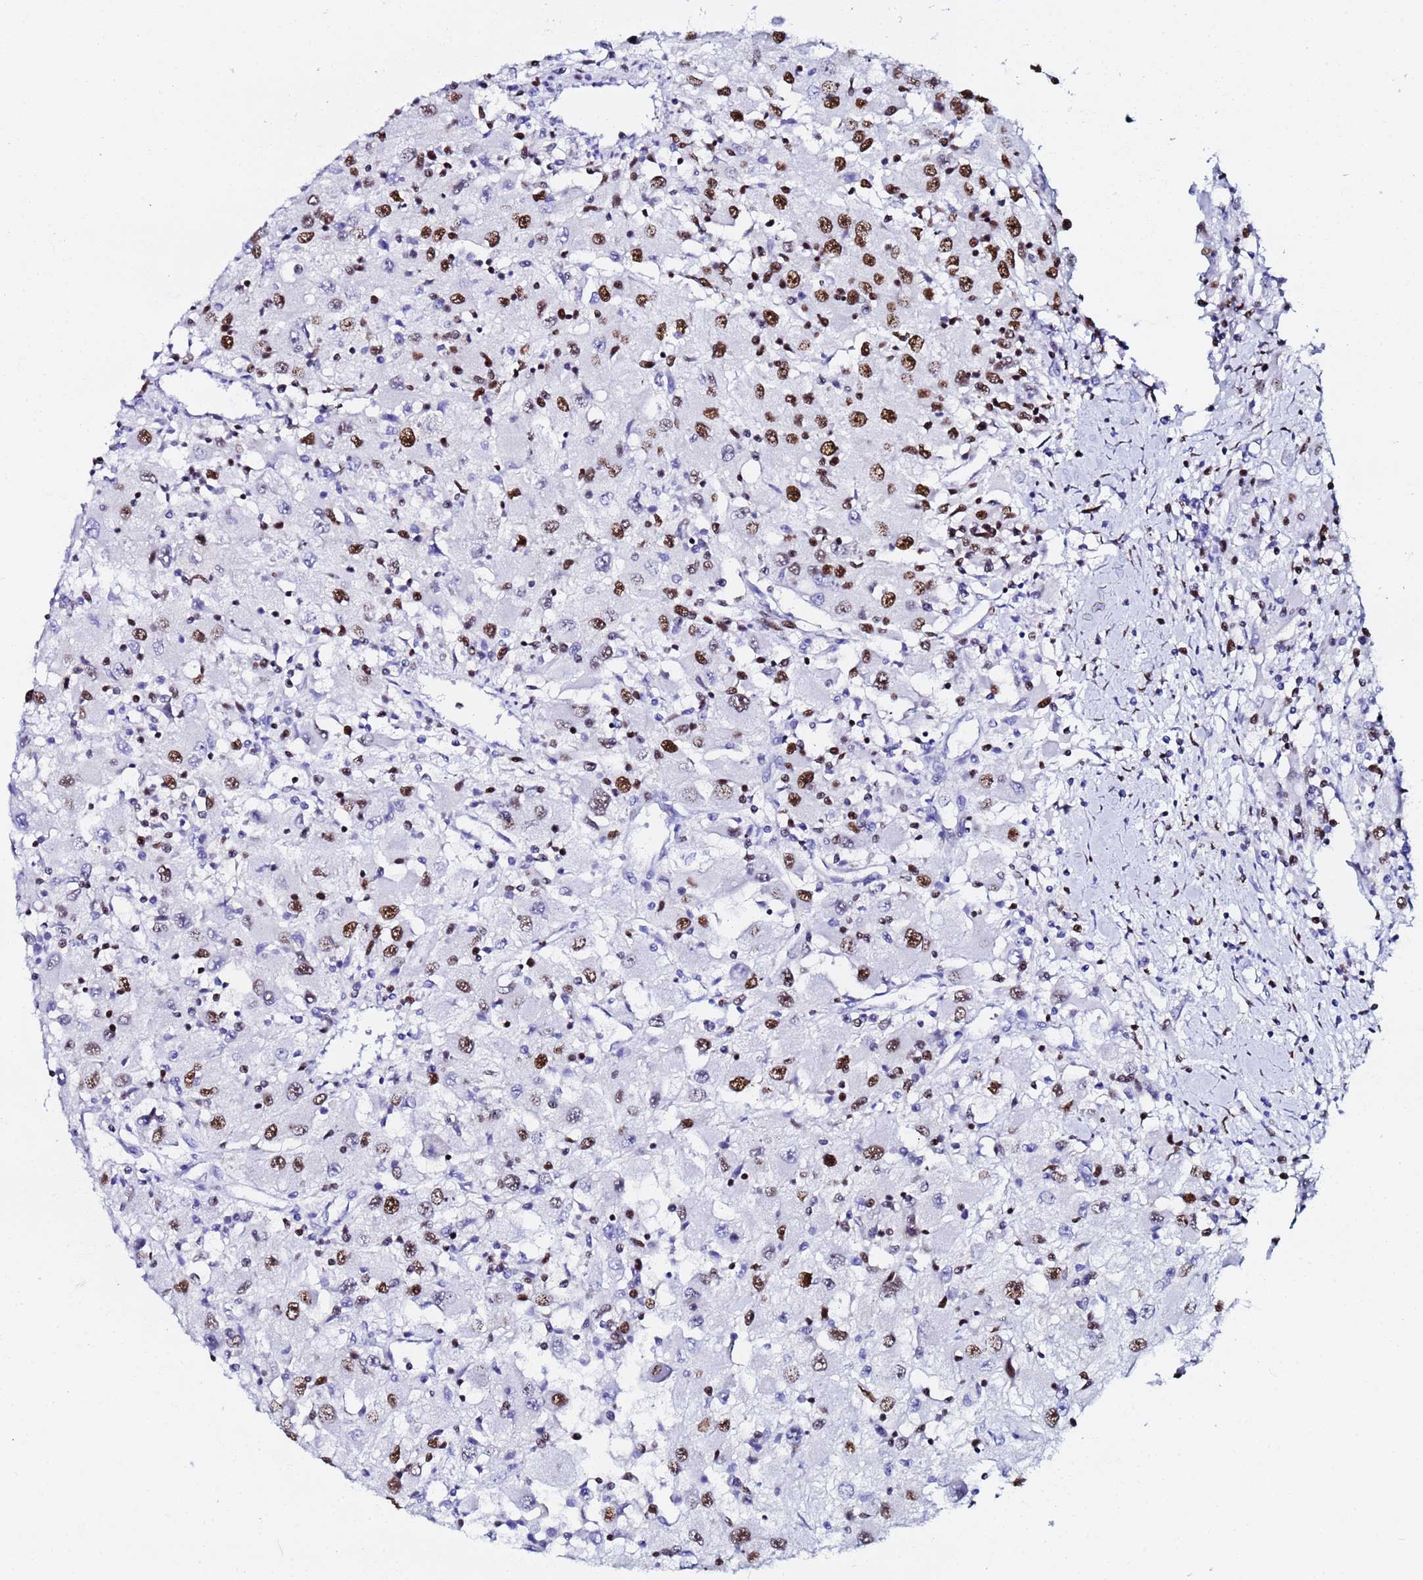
{"staining": {"intensity": "strong", "quantity": "25%-75%", "location": "nuclear"}, "tissue": "renal cancer", "cell_type": "Tumor cells", "image_type": "cancer", "snomed": [{"axis": "morphology", "description": "Adenocarcinoma, NOS"}, {"axis": "topography", "description": "Kidney"}], "caption": "DAB immunohistochemical staining of human renal cancer (adenocarcinoma) displays strong nuclear protein positivity in about 25%-75% of tumor cells.", "gene": "SNRPA1", "patient": {"sex": "female", "age": 67}}